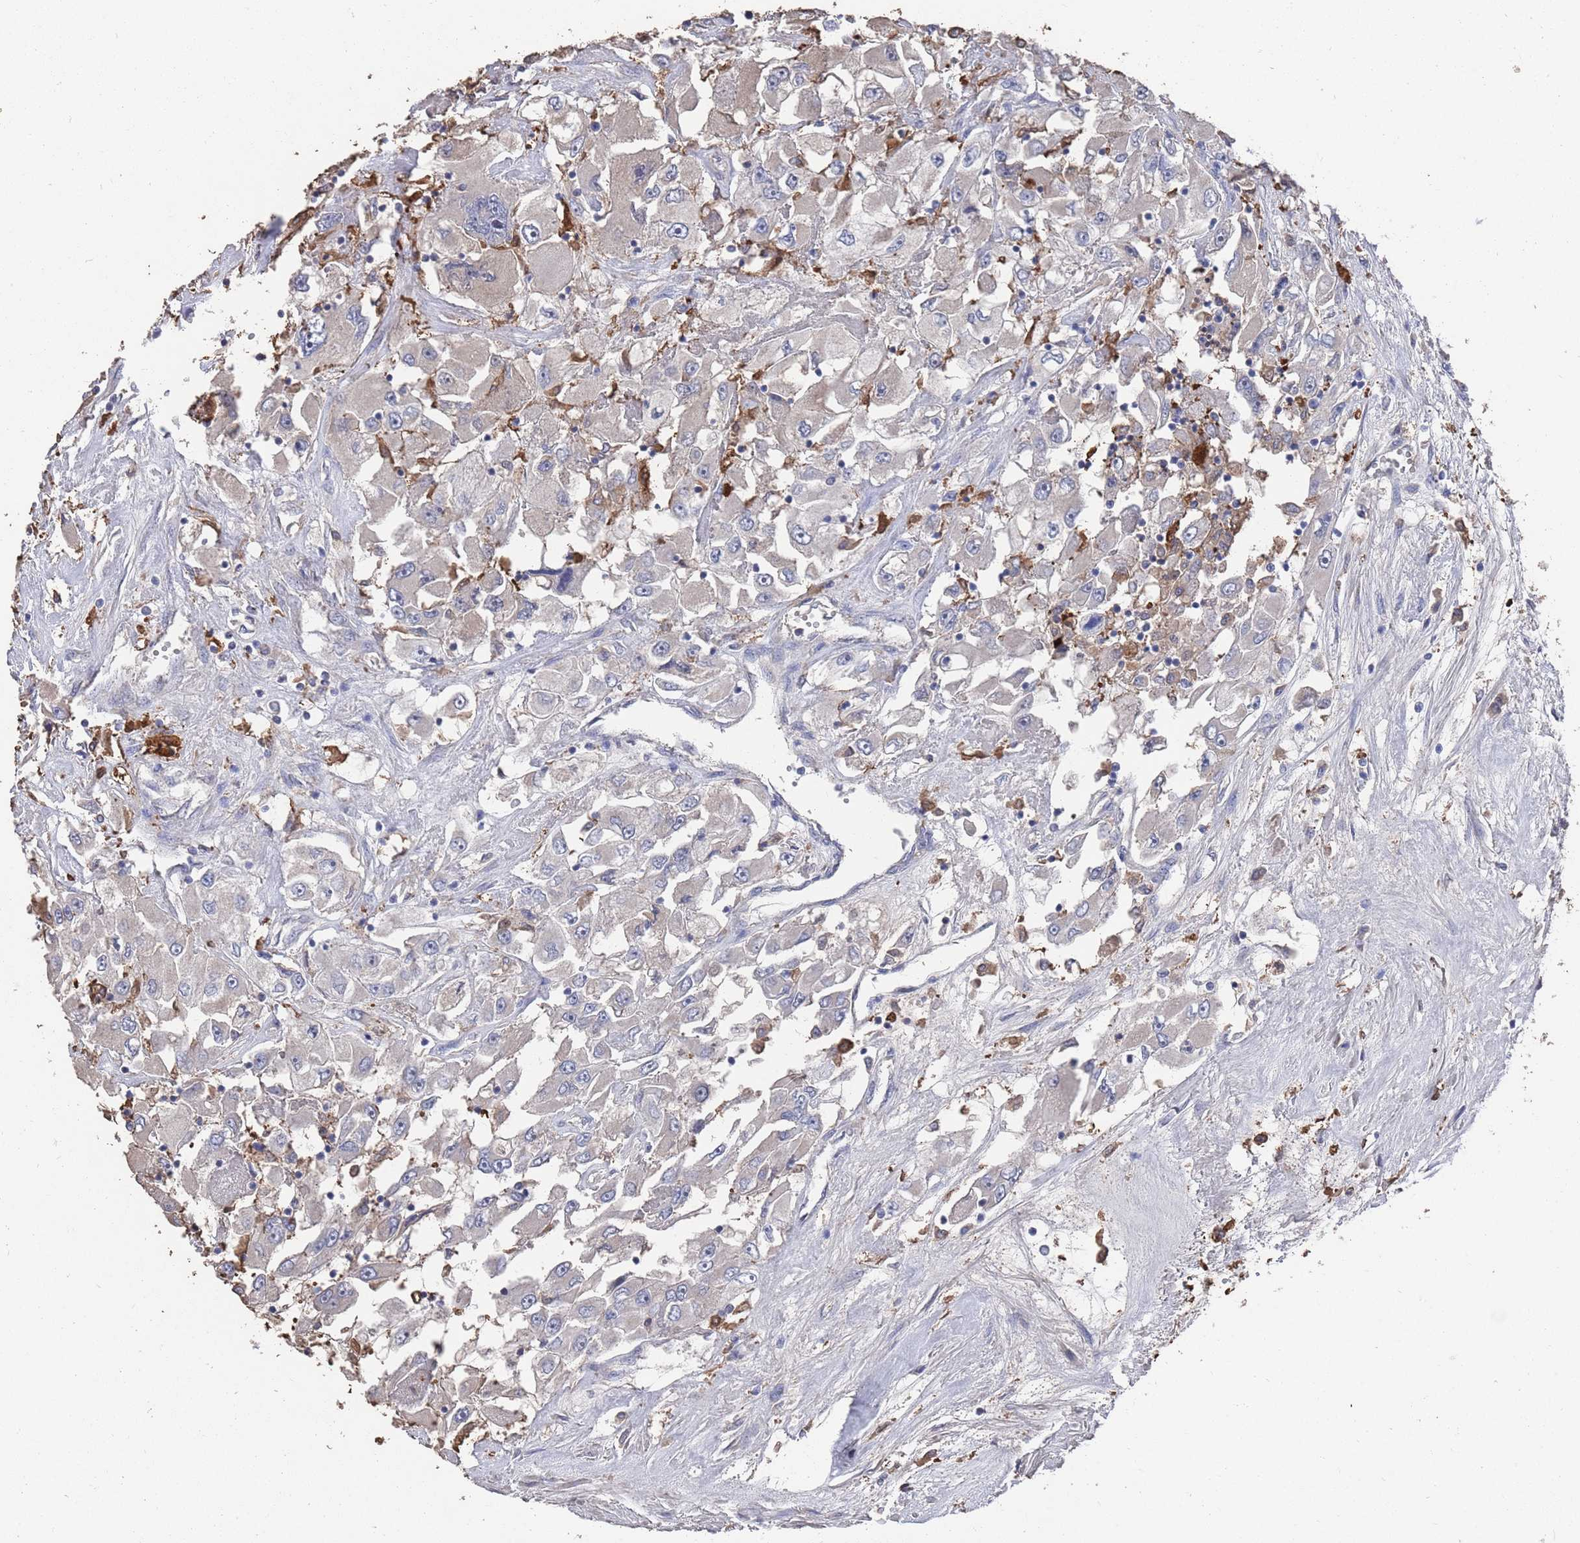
{"staining": {"intensity": "negative", "quantity": "none", "location": "none"}, "tissue": "renal cancer", "cell_type": "Tumor cells", "image_type": "cancer", "snomed": [{"axis": "morphology", "description": "Adenocarcinoma, NOS"}, {"axis": "topography", "description": "Kidney"}], "caption": "Tumor cells show no significant positivity in renal cancer.", "gene": "BTBD18", "patient": {"sex": "female", "age": 52}}